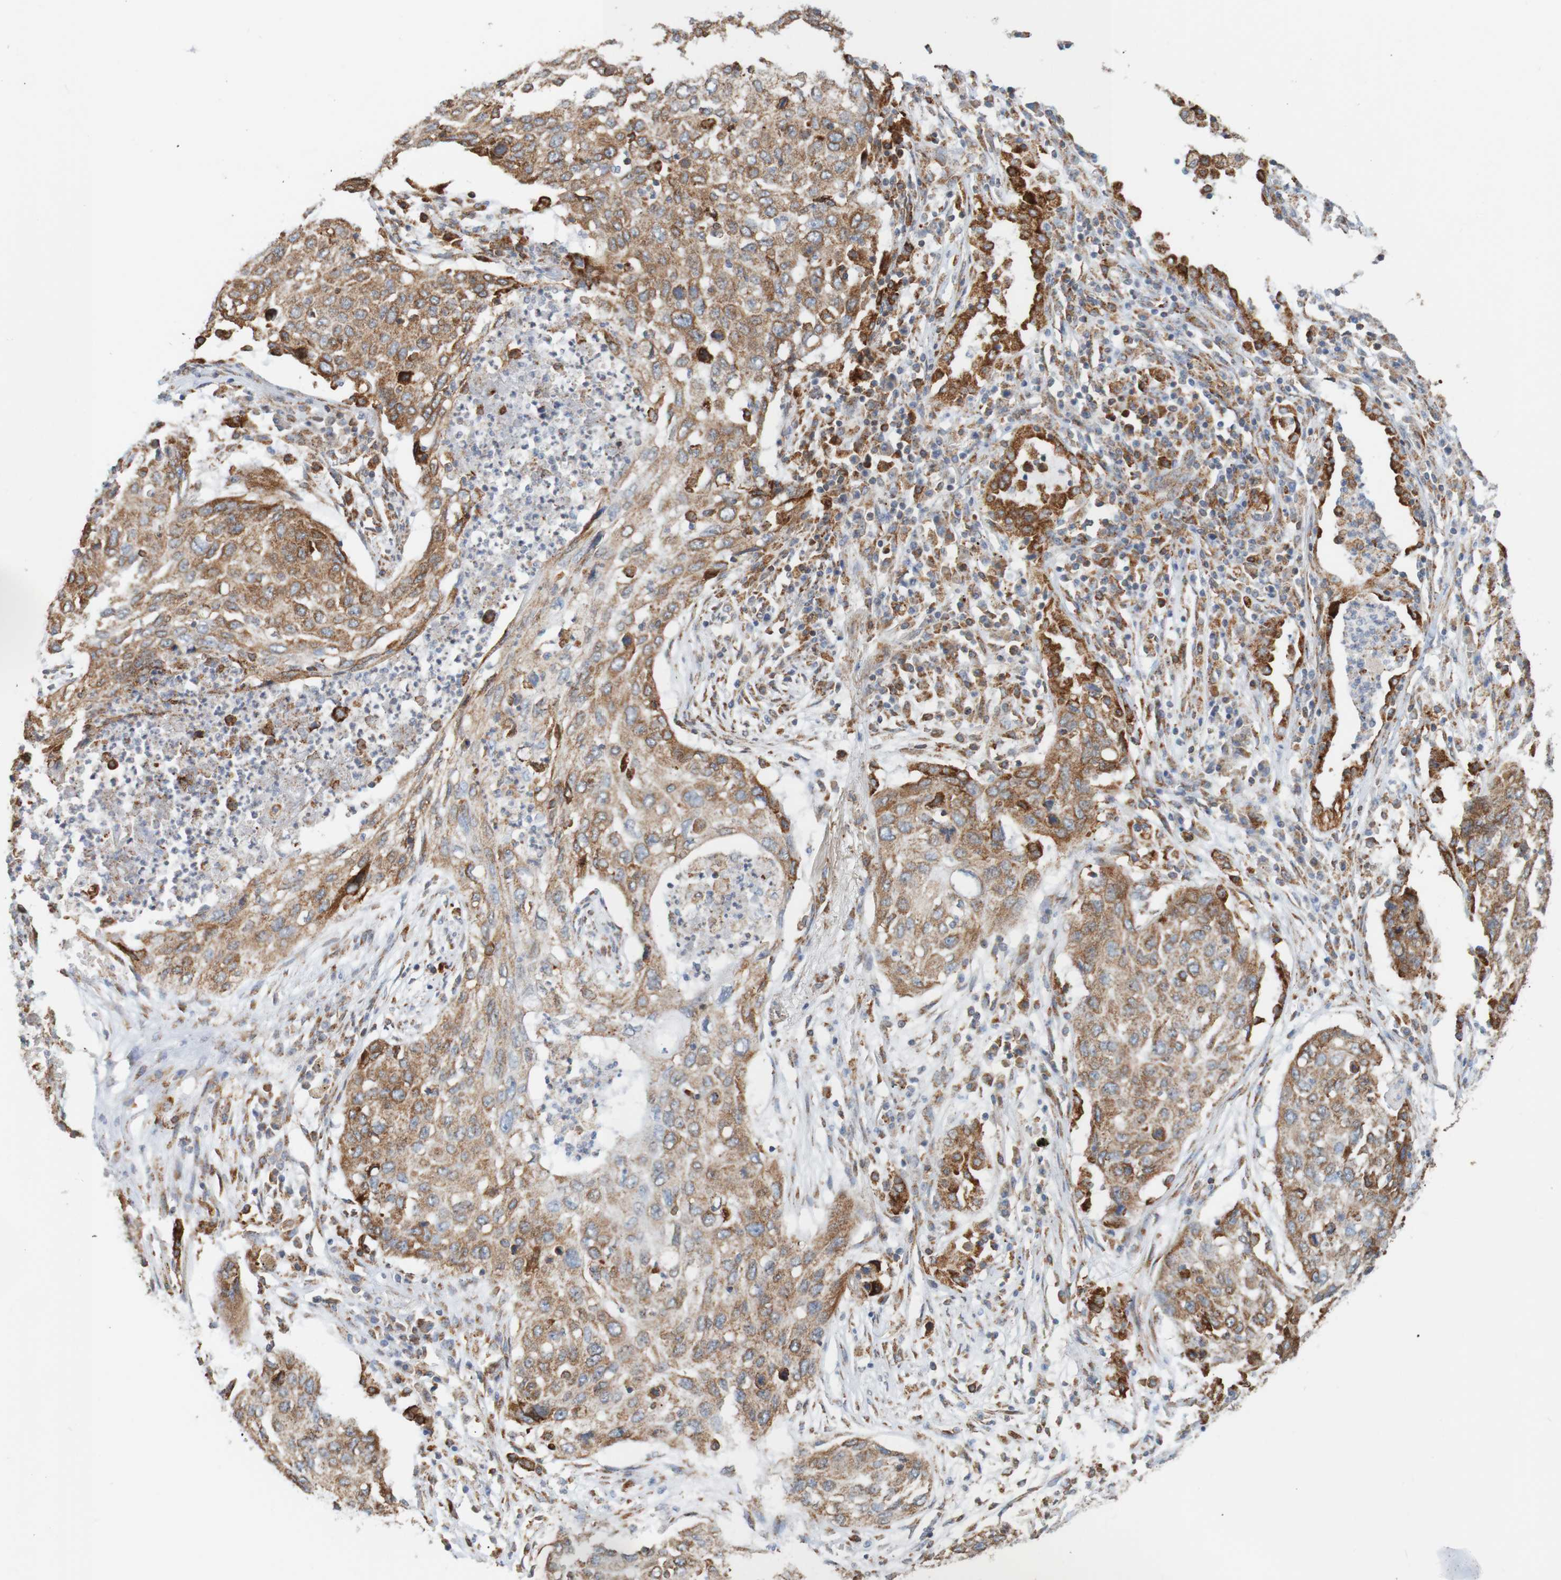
{"staining": {"intensity": "moderate", "quantity": ">75%", "location": "cytoplasmic/membranous"}, "tissue": "lung cancer", "cell_type": "Tumor cells", "image_type": "cancer", "snomed": [{"axis": "morphology", "description": "Squamous cell carcinoma, NOS"}, {"axis": "topography", "description": "Lung"}], "caption": "A brown stain highlights moderate cytoplasmic/membranous staining of a protein in human lung cancer (squamous cell carcinoma) tumor cells.", "gene": "PDIA3", "patient": {"sex": "female", "age": 63}}